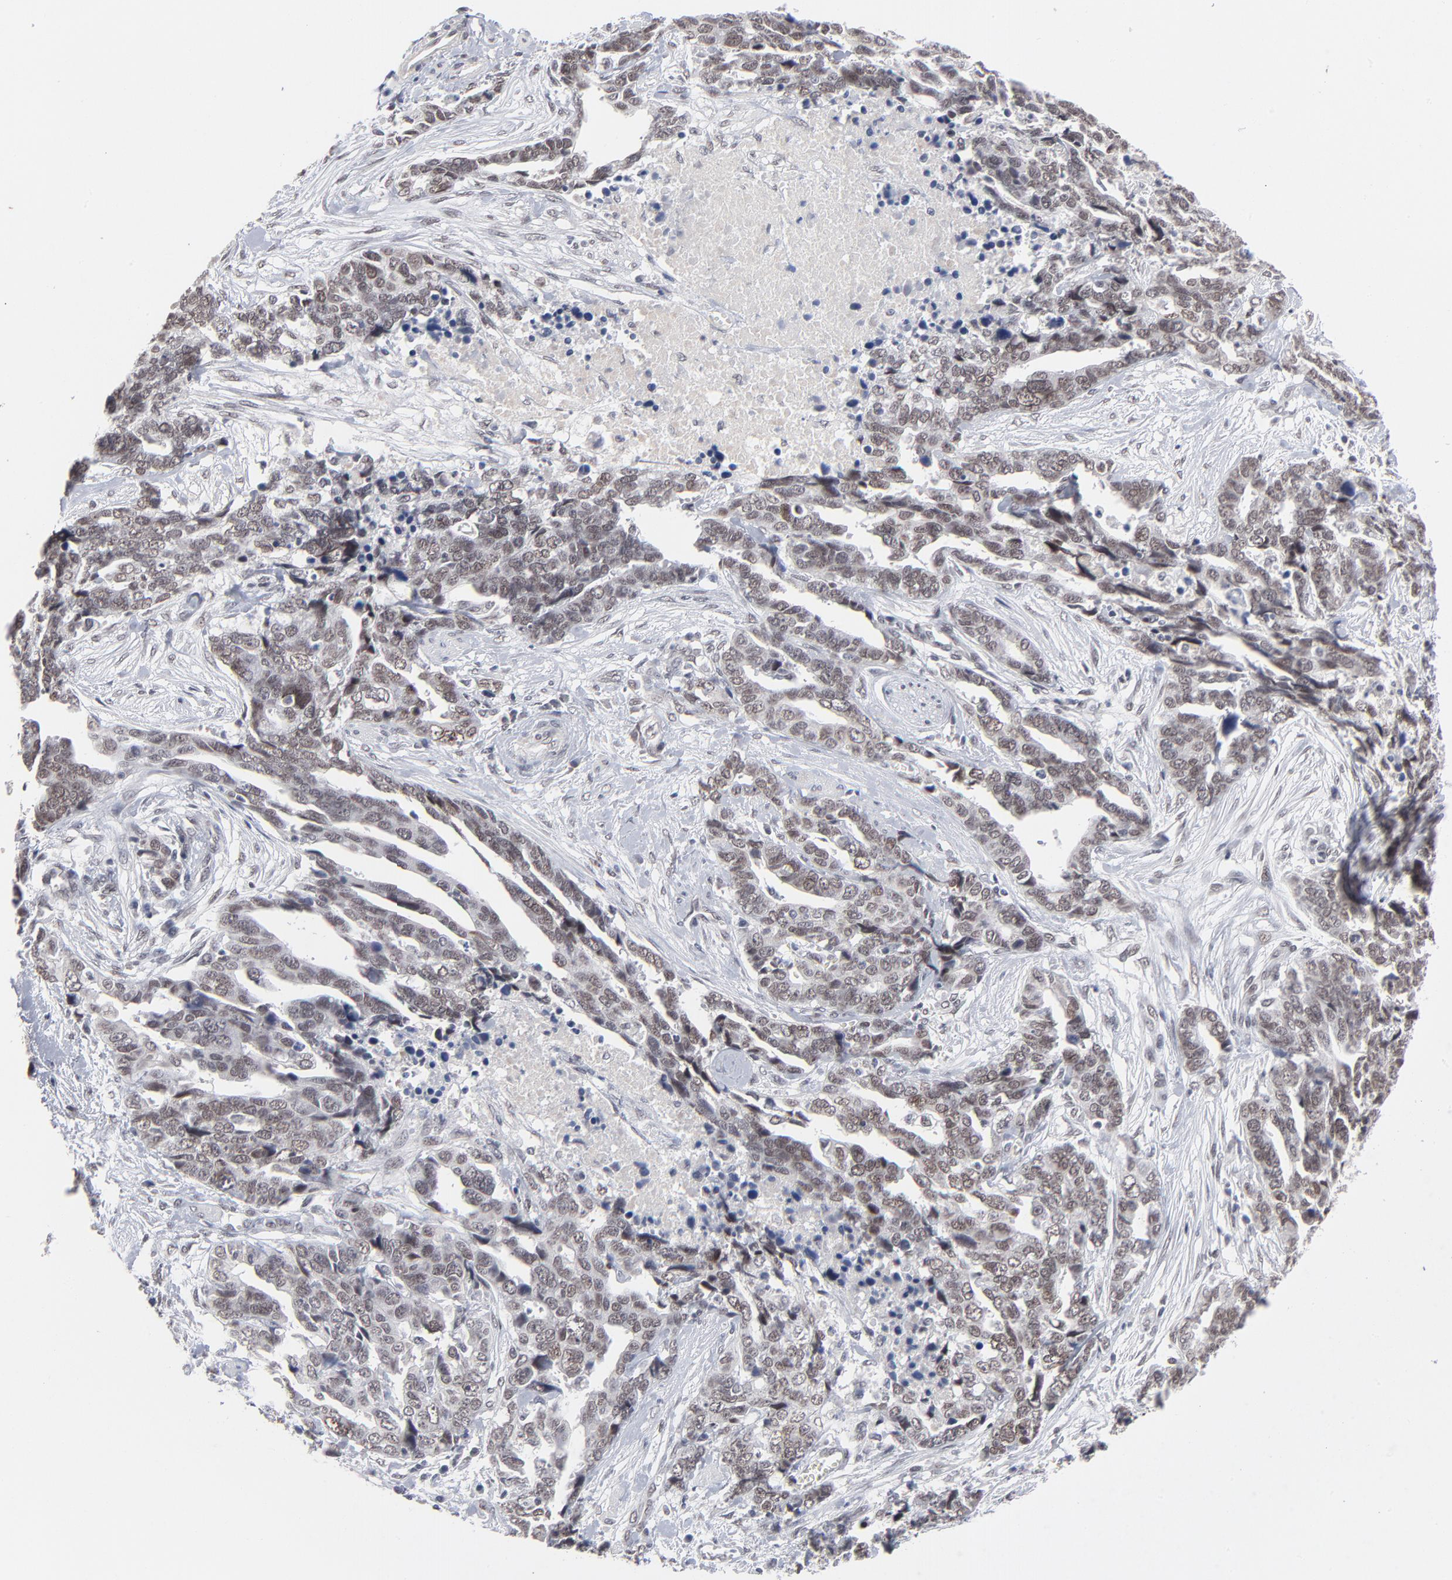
{"staining": {"intensity": "weak", "quantity": "25%-75%", "location": "nuclear"}, "tissue": "ovarian cancer", "cell_type": "Tumor cells", "image_type": "cancer", "snomed": [{"axis": "morphology", "description": "Normal tissue, NOS"}, {"axis": "morphology", "description": "Cystadenocarcinoma, serous, NOS"}, {"axis": "topography", "description": "Fallopian tube"}, {"axis": "topography", "description": "Ovary"}], "caption": "Ovarian serous cystadenocarcinoma stained with IHC exhibits weak nuclear positivity in about 25%-75% of tumor cells. The staining was performed using DAB to visualize the protein expression in brown, while the nuclei were stained in blue with hematoxylin (Magnification: 20x).", "gene": "MBIP", "patient": {"sex": "female", "age": 56}}